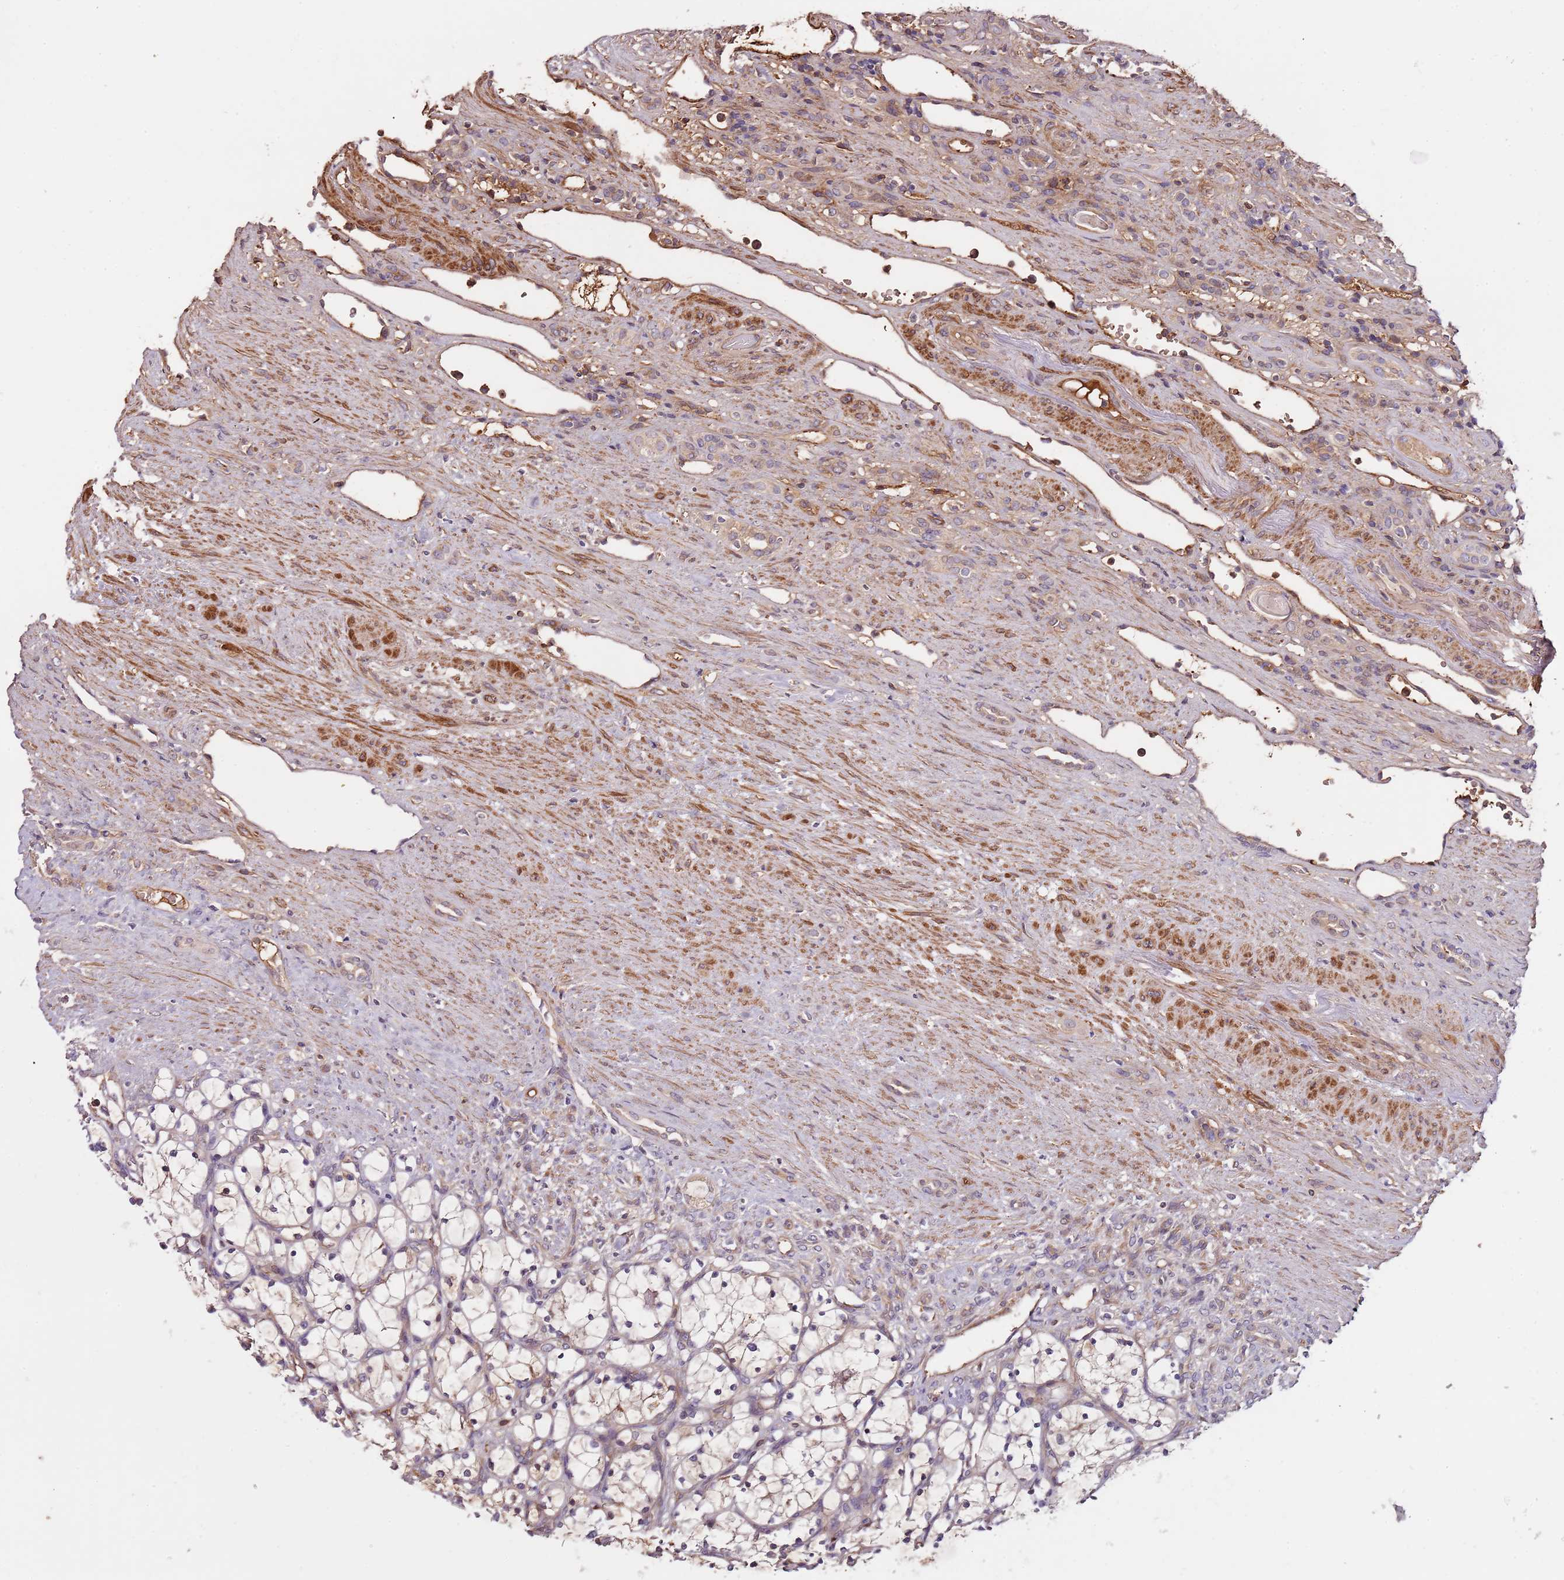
{"staining": {"intensity": "negative", "quantity": "none", "location": "none"}, "tissue": "renal cancer", "cell_type": "Tumor cells", "image_type": "cancer", "snomed": [{"axis": "morphology", "description": "Adenocarcinoma, NOS"}, {"axis": "topography", "description": "Kidney"}], "caption": "Histopathology image shows no significant protein positivity in tumor cells of renal cancer.", "gene": "DENR", "patient": {"sex": "female", "age": 69}}